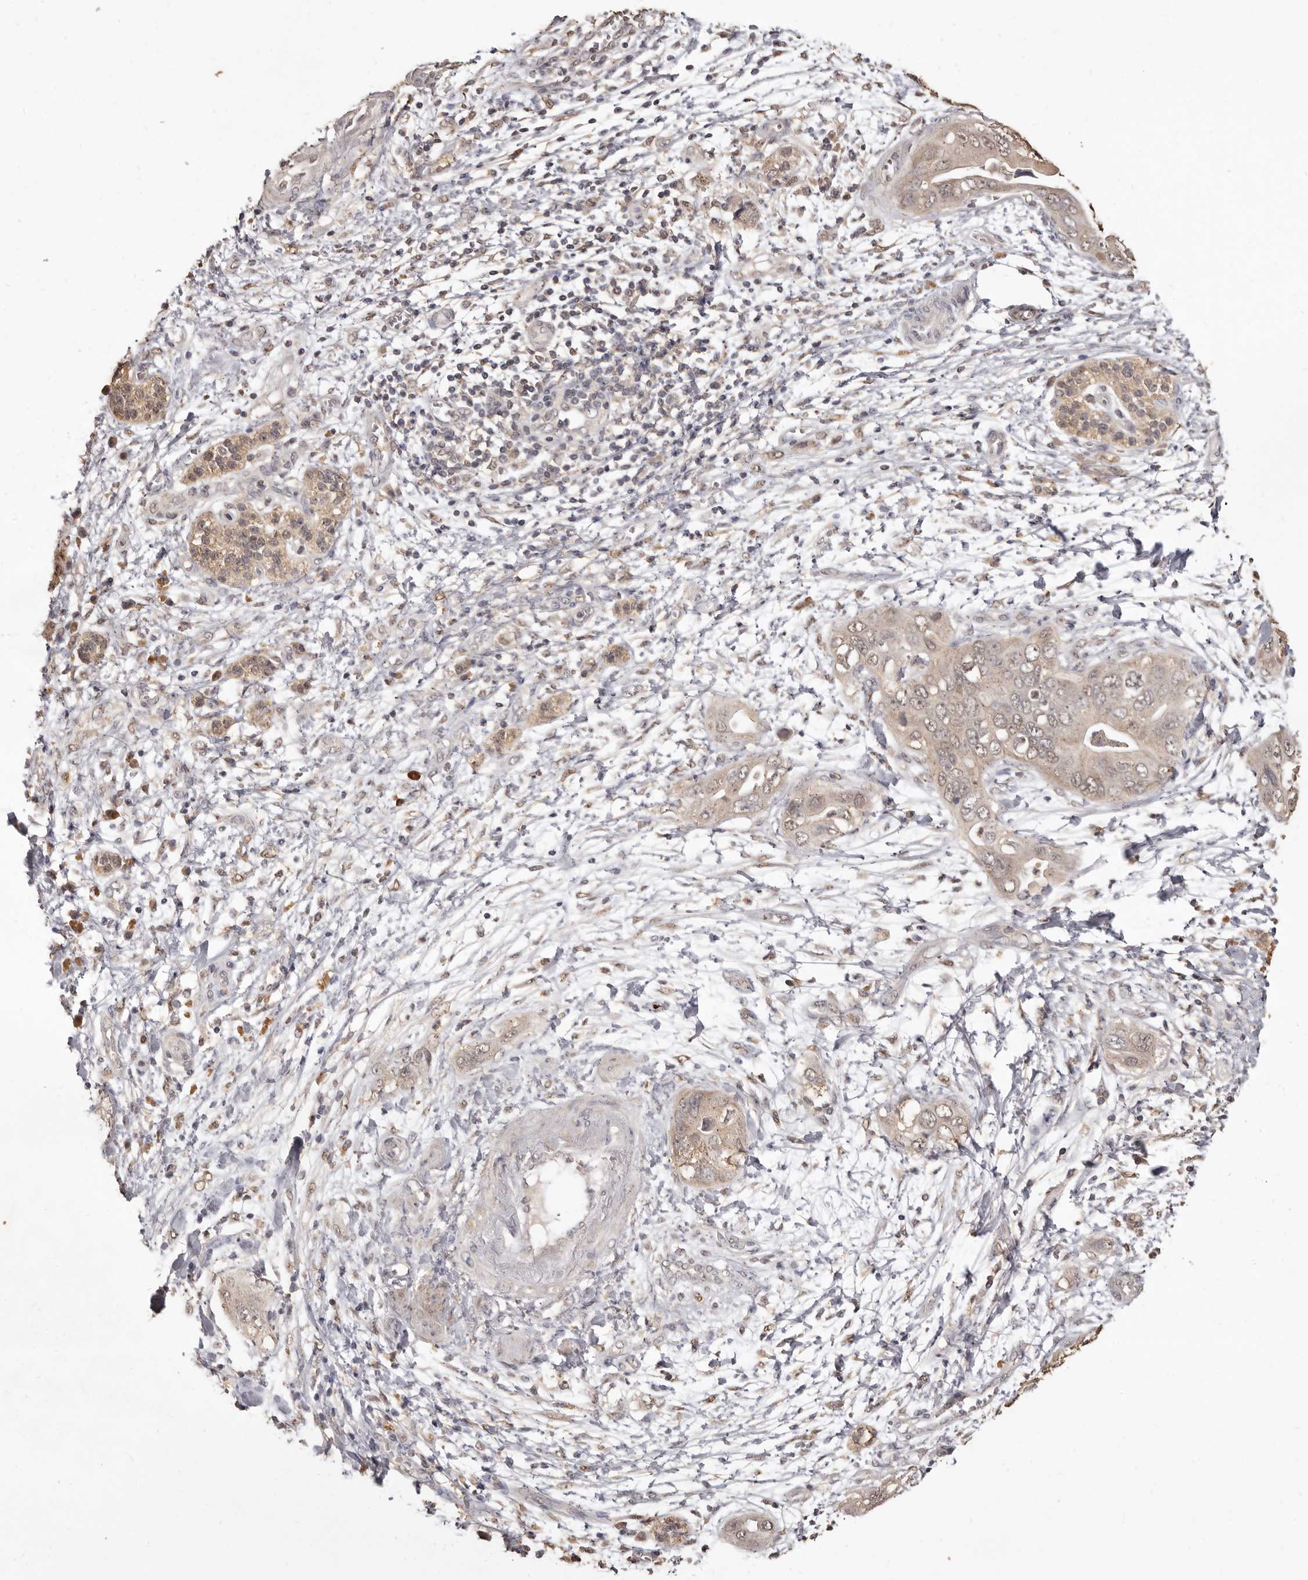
{"staining": {"intensity": "weak", "quantity": "25%-75%", "location": "cytoplasmic/membranous,nuclear"}, "tissue": "pancreatic cancer", "cell_type": "Tumor cells", "image_type": "cancer", "snomed": [{"axis": "morphology", "description": "Adenocarcinoma, NOS"}, {"axis": "topography", "description": "Pancreas"}], "caption": "Weak cytoplasmic/membranous and nuclear positivity is appreciated in approximately 25%-75% of tumor cells in adenocarcinoma (pancreatic).", "gene": "INAVA", "patient": {"sex": "female", "age": 78}}